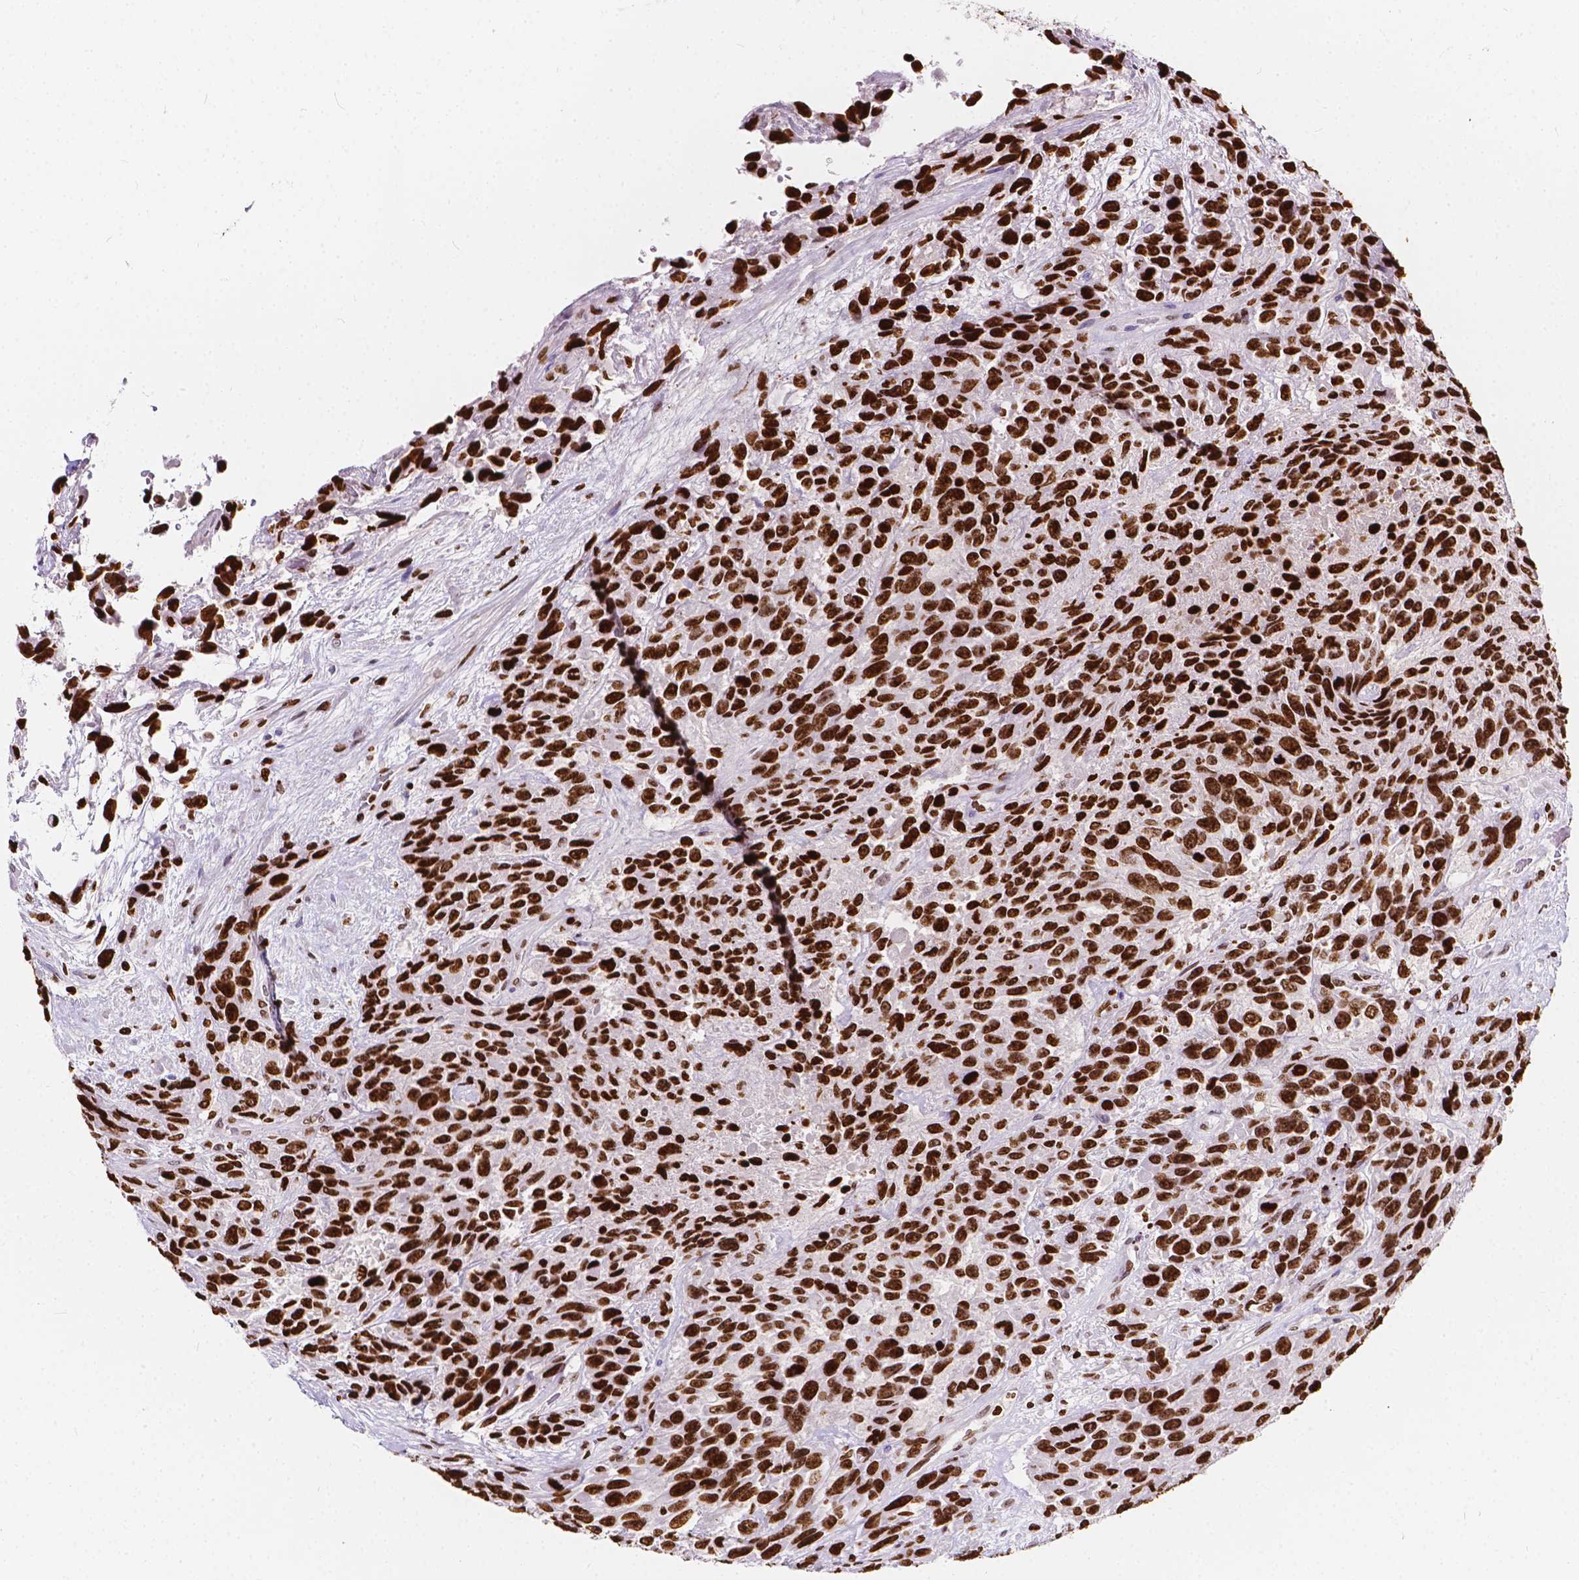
{"staining": {"intensity": "strong", "quantity": ">75%", "location": "nuclear"}, "tissue": "urothelial cancer", "cell_type": "Tumor cells", "image_type": "cancer", "snomed": [{"axis": "morphology", "description": "Urothelial carcinoma, High grade"}, {"axis": "topography", "description": "Urinary bladder"}], "caption": "Immunohistochemical staining of high-grade urothelial carcinoma demonstrates strong nuclear protein expression in about >75% of tumor cells. (DAB (3,3'-diaminobenzidine) IHC with brightfield microscopy, high magnification).", "gene": "CBY3", "patient": {"sex": "female", "age": 70}}